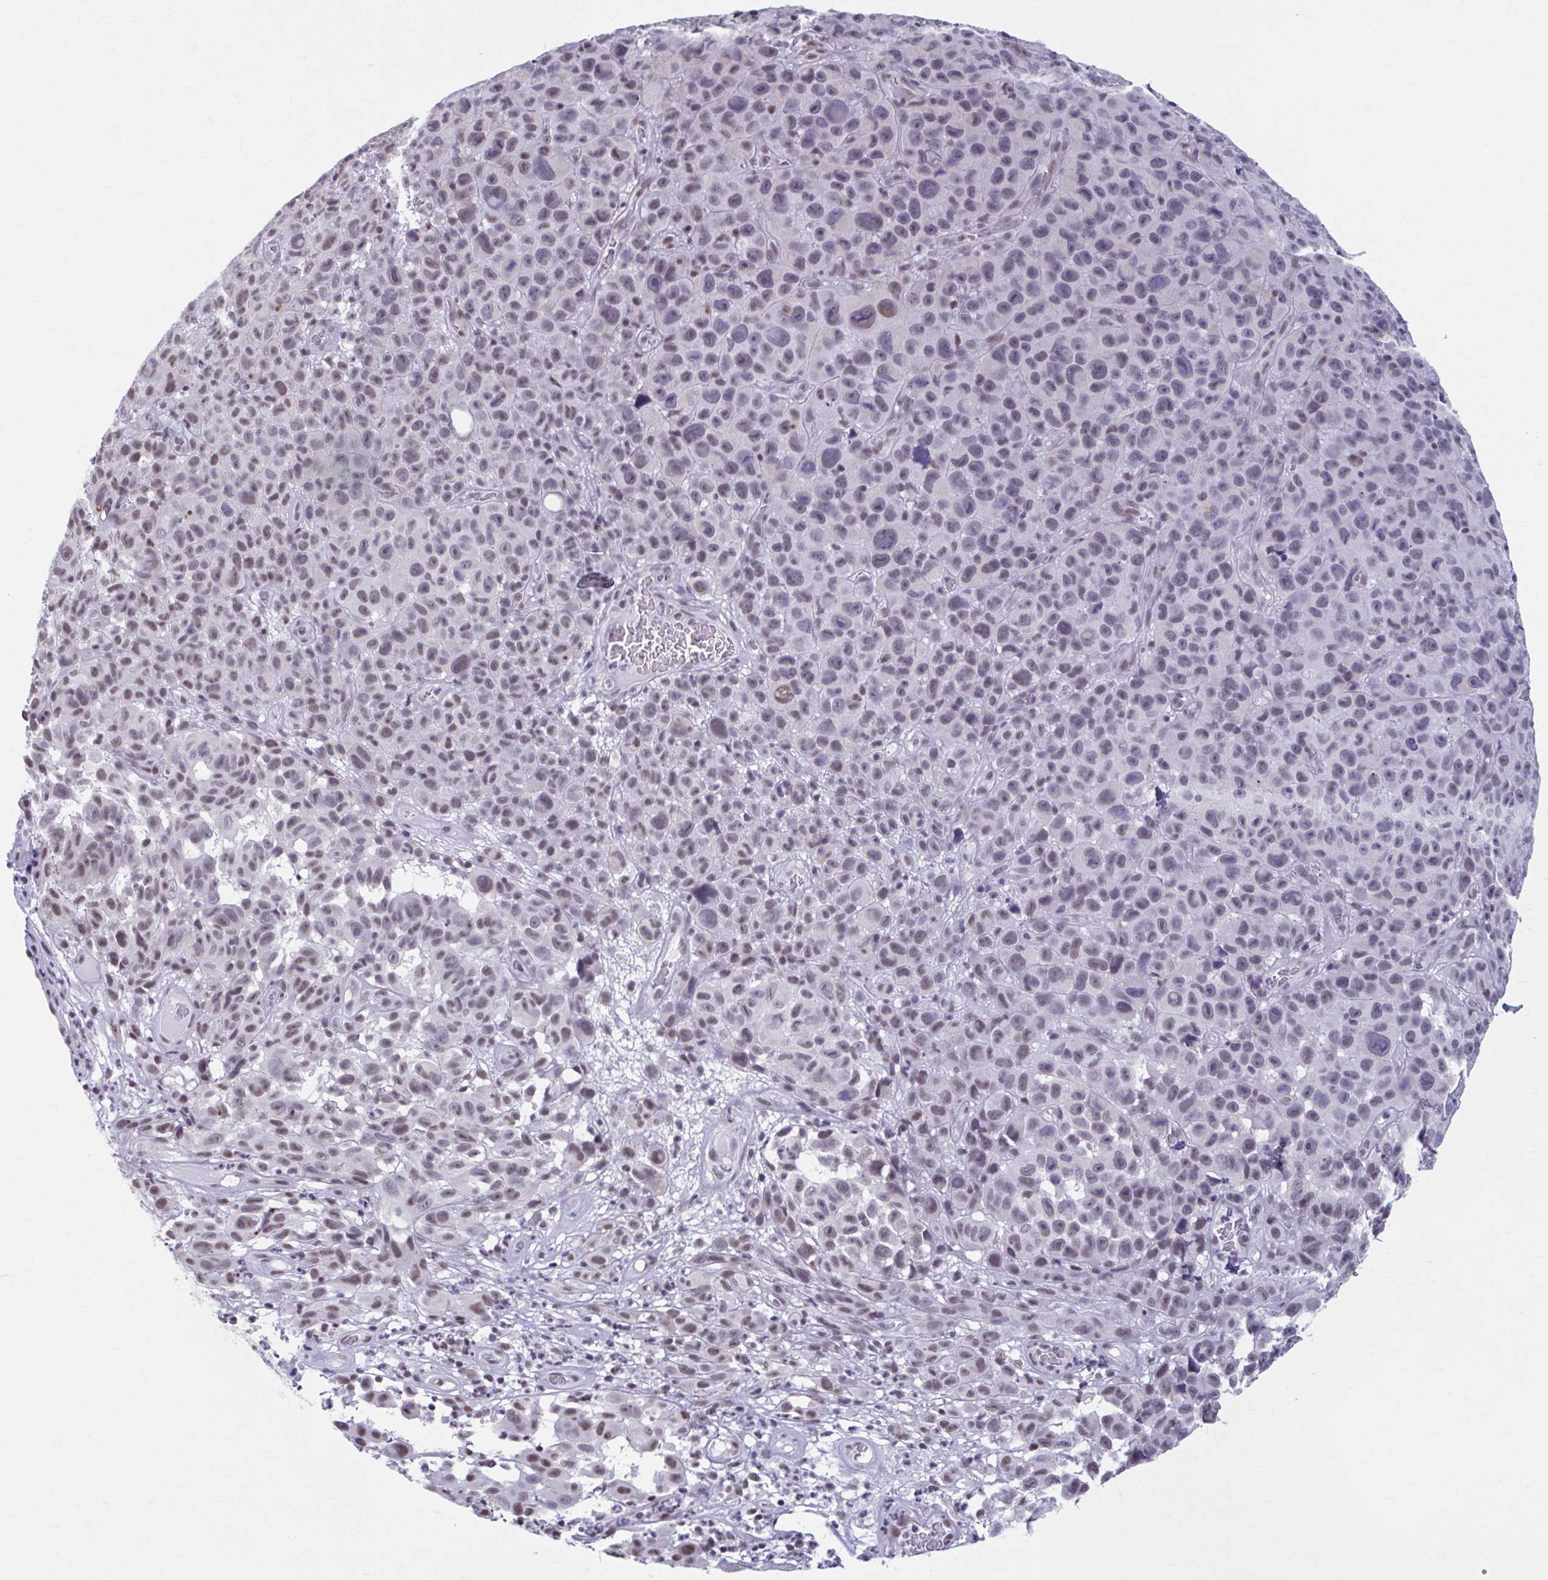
{"staining": {"intensity": "weak", "quantity": ">75%", "location": "nuclear"}, "tissue": "melanoma", "cell_type": "Tumor cells", "image_type": "cancer", "snomed": [{"axis": "morphology", "description": "Malignant melanoma, NOS"}, {"axis": "topography", "description": "Skin"}], "caption": "Melanoma stained with immunohistochemistry exhibits weak nuclear staining in about >75% of tumor cells. (brown staining indicates protein expression, while blue staining denotes nuclei).", "gene": "CCDC105", "patient": {"sex": "female", "age": 82}}